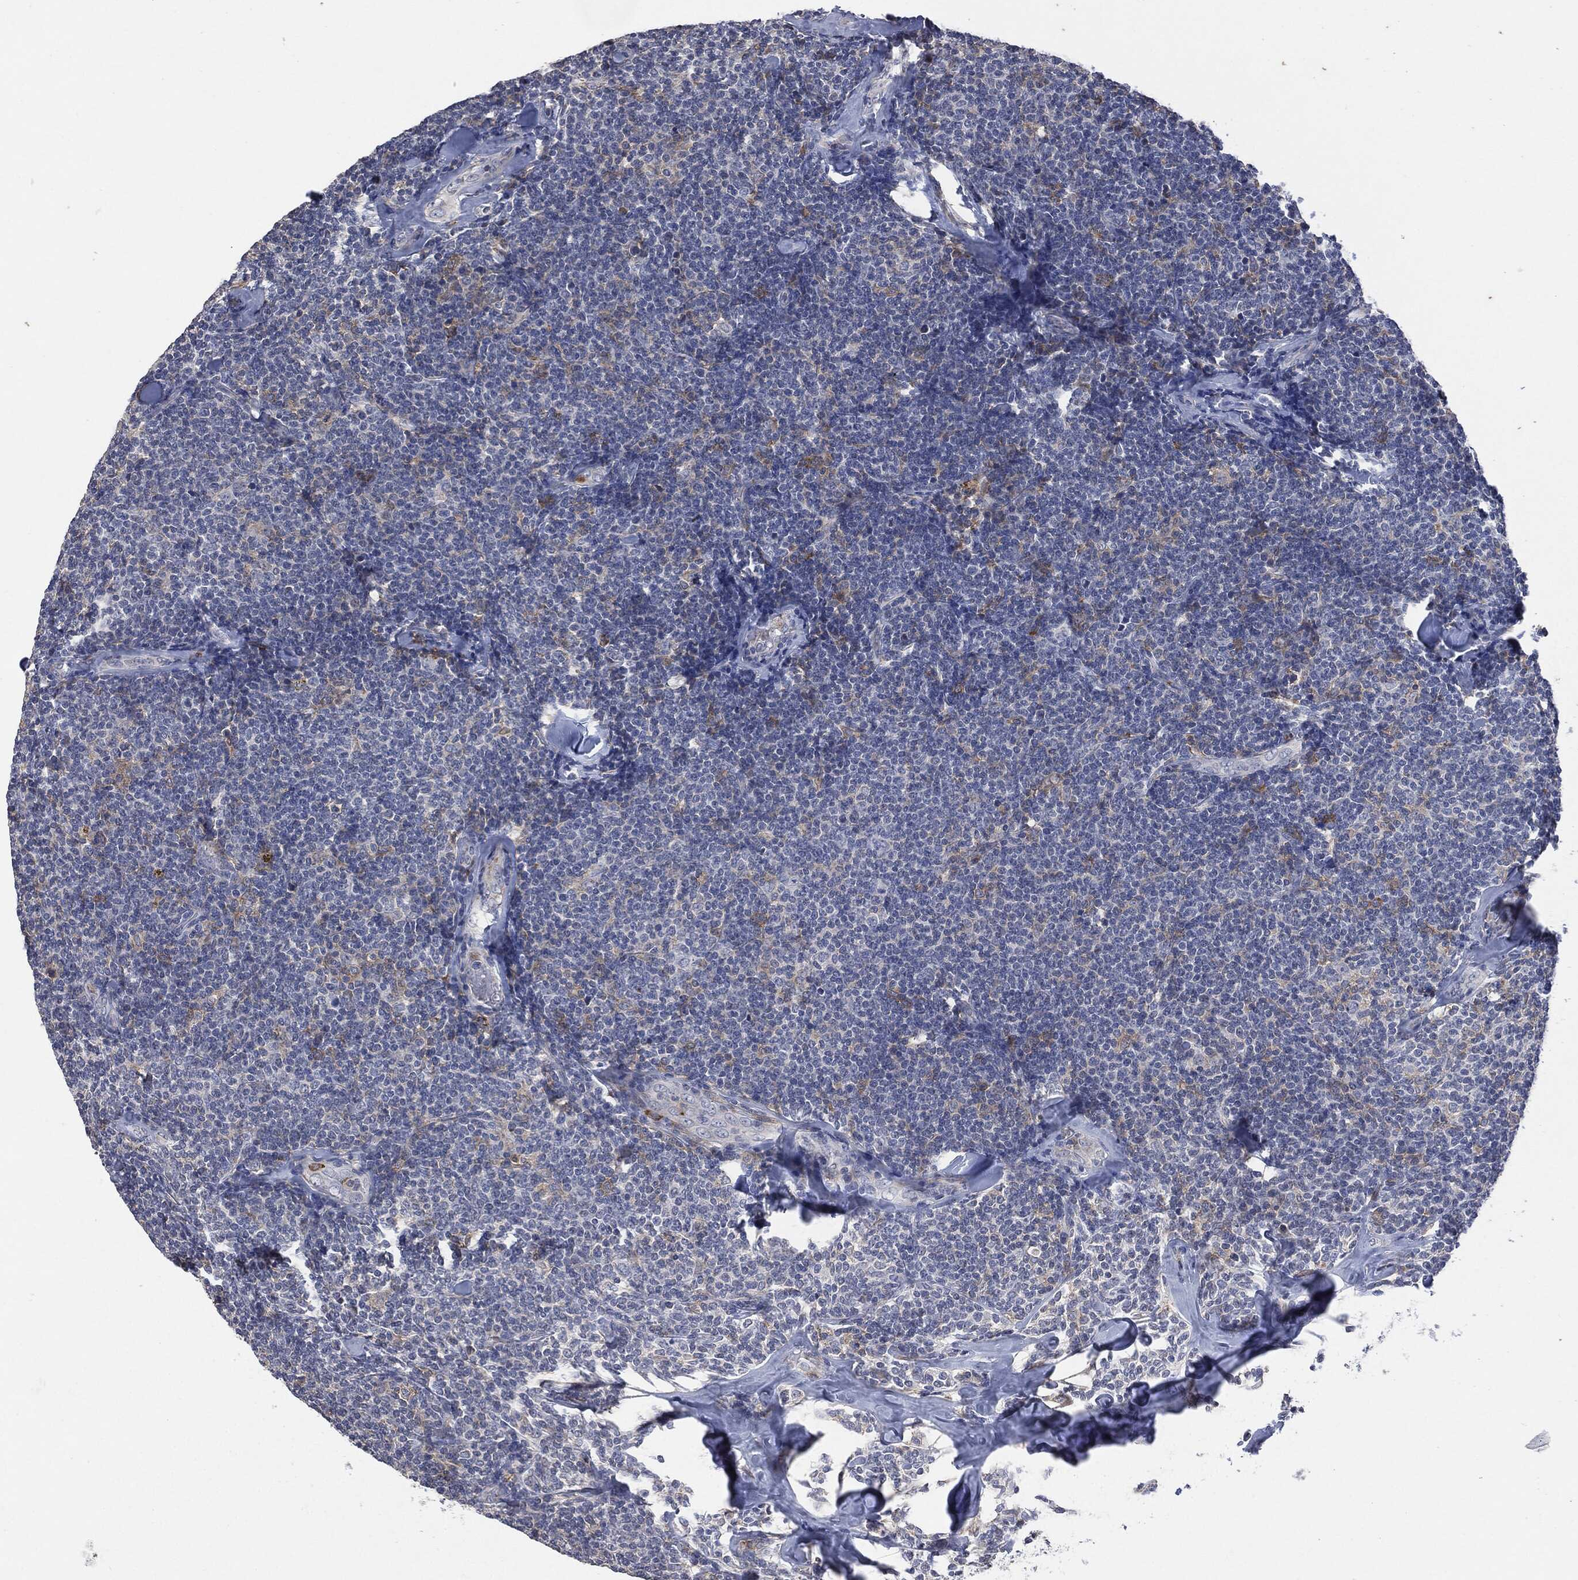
{"staining": {"intensity": "weak", "quantity": "<25%", "location": "cytoplasmic/membranous"}, "tissue": "lymphoma", "cell_type": "Tumor cells", "image_type": "cancer", "snomed": [{"axis": "morphology", "description": "Malignant lymphoma, non-Hodgkin's type, Low grade"}, {"axis": "topography", "description": "Lymph node"}], "caption": "High power microscopy image of an immunohistochemistry (IHC) micrograph of lymphoma, revealing no significant expression in tumor cells. (Stains: DAB (3,3'-diaminobenzidine) immunohistochemistry (IHC) with hematoxylin counter stain, Microscopy: brightfield microscopy at high magnification).", "gene": "CD33", "patient": {"sex": "female", "age": 56}}